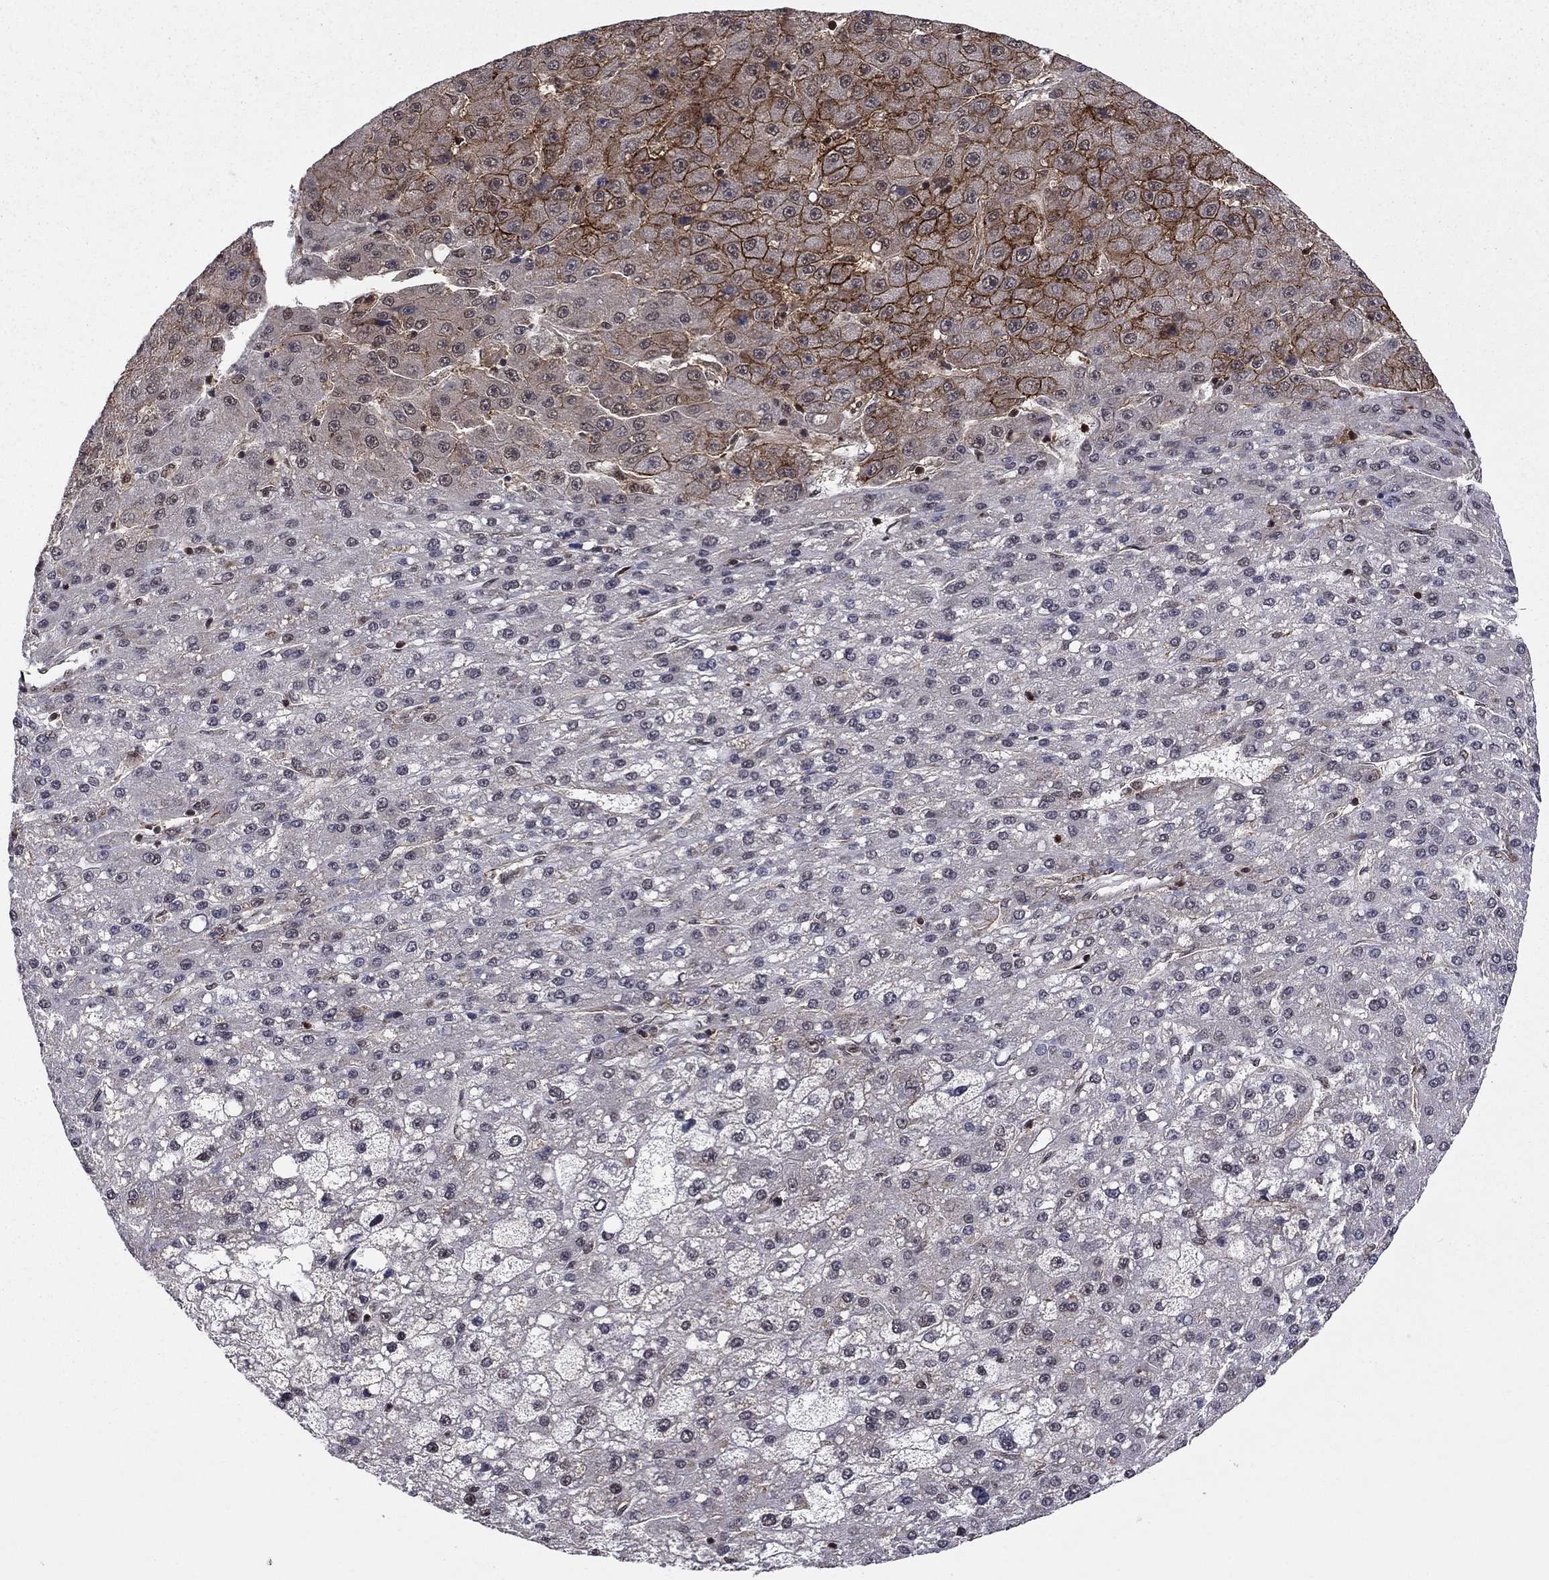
{"staining": {"intensity": "strong", "quantity": "<25%", "location": "cytoplasmic/membranous"}, "tissue": "liver cancer", "cell_type": "Tumor cells", "image_type": "cancer", "snomed": [{"axis": "morphology", "description": "Carcinoma, Hepatocellular, NOS"}, {"axis": "topography", "description": "Liver"}], "caption": "Hepatocellular carcinoma (liver) stained with a protein marker displays strong staining in tumor cells.", "gene": "SSX2IP", "patient": {"sex": "male", "age": 67}}